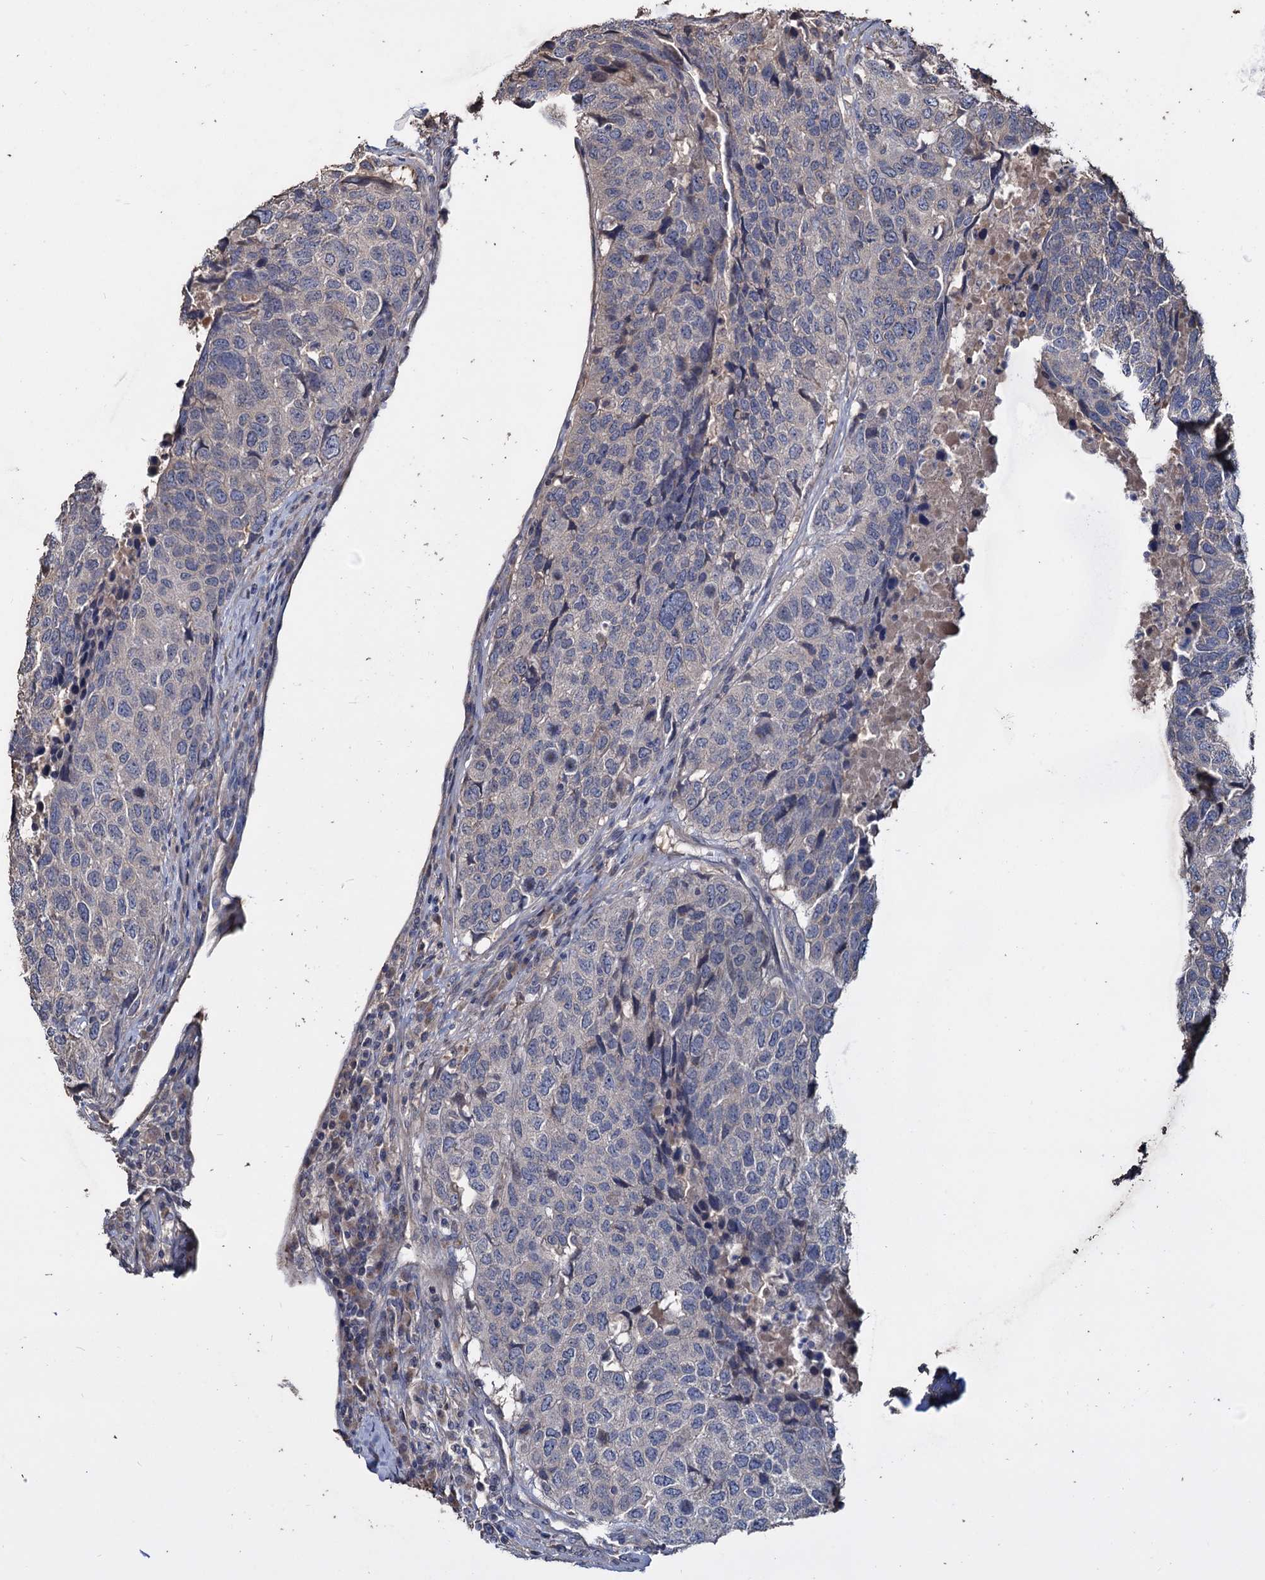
{"staining": {"intensity": "negative", "quantity": "none", "location": "none"}, "tissue": "head and neck cancer", "cell_type": "Tumor cells", "image_type": "cancer", "snomed": [{"axis": "morphology", "description": "Squamous cell carcinoma, NOS"}, {"axis": "topography", "description": "Head-Neck"}], "caption": "Tumor cells are negative for protein expression in human head and neck cancer (squamous cell carcinoma).", "gene": "DEPDC4", "patient": {"sex": "male", "age": 66}}